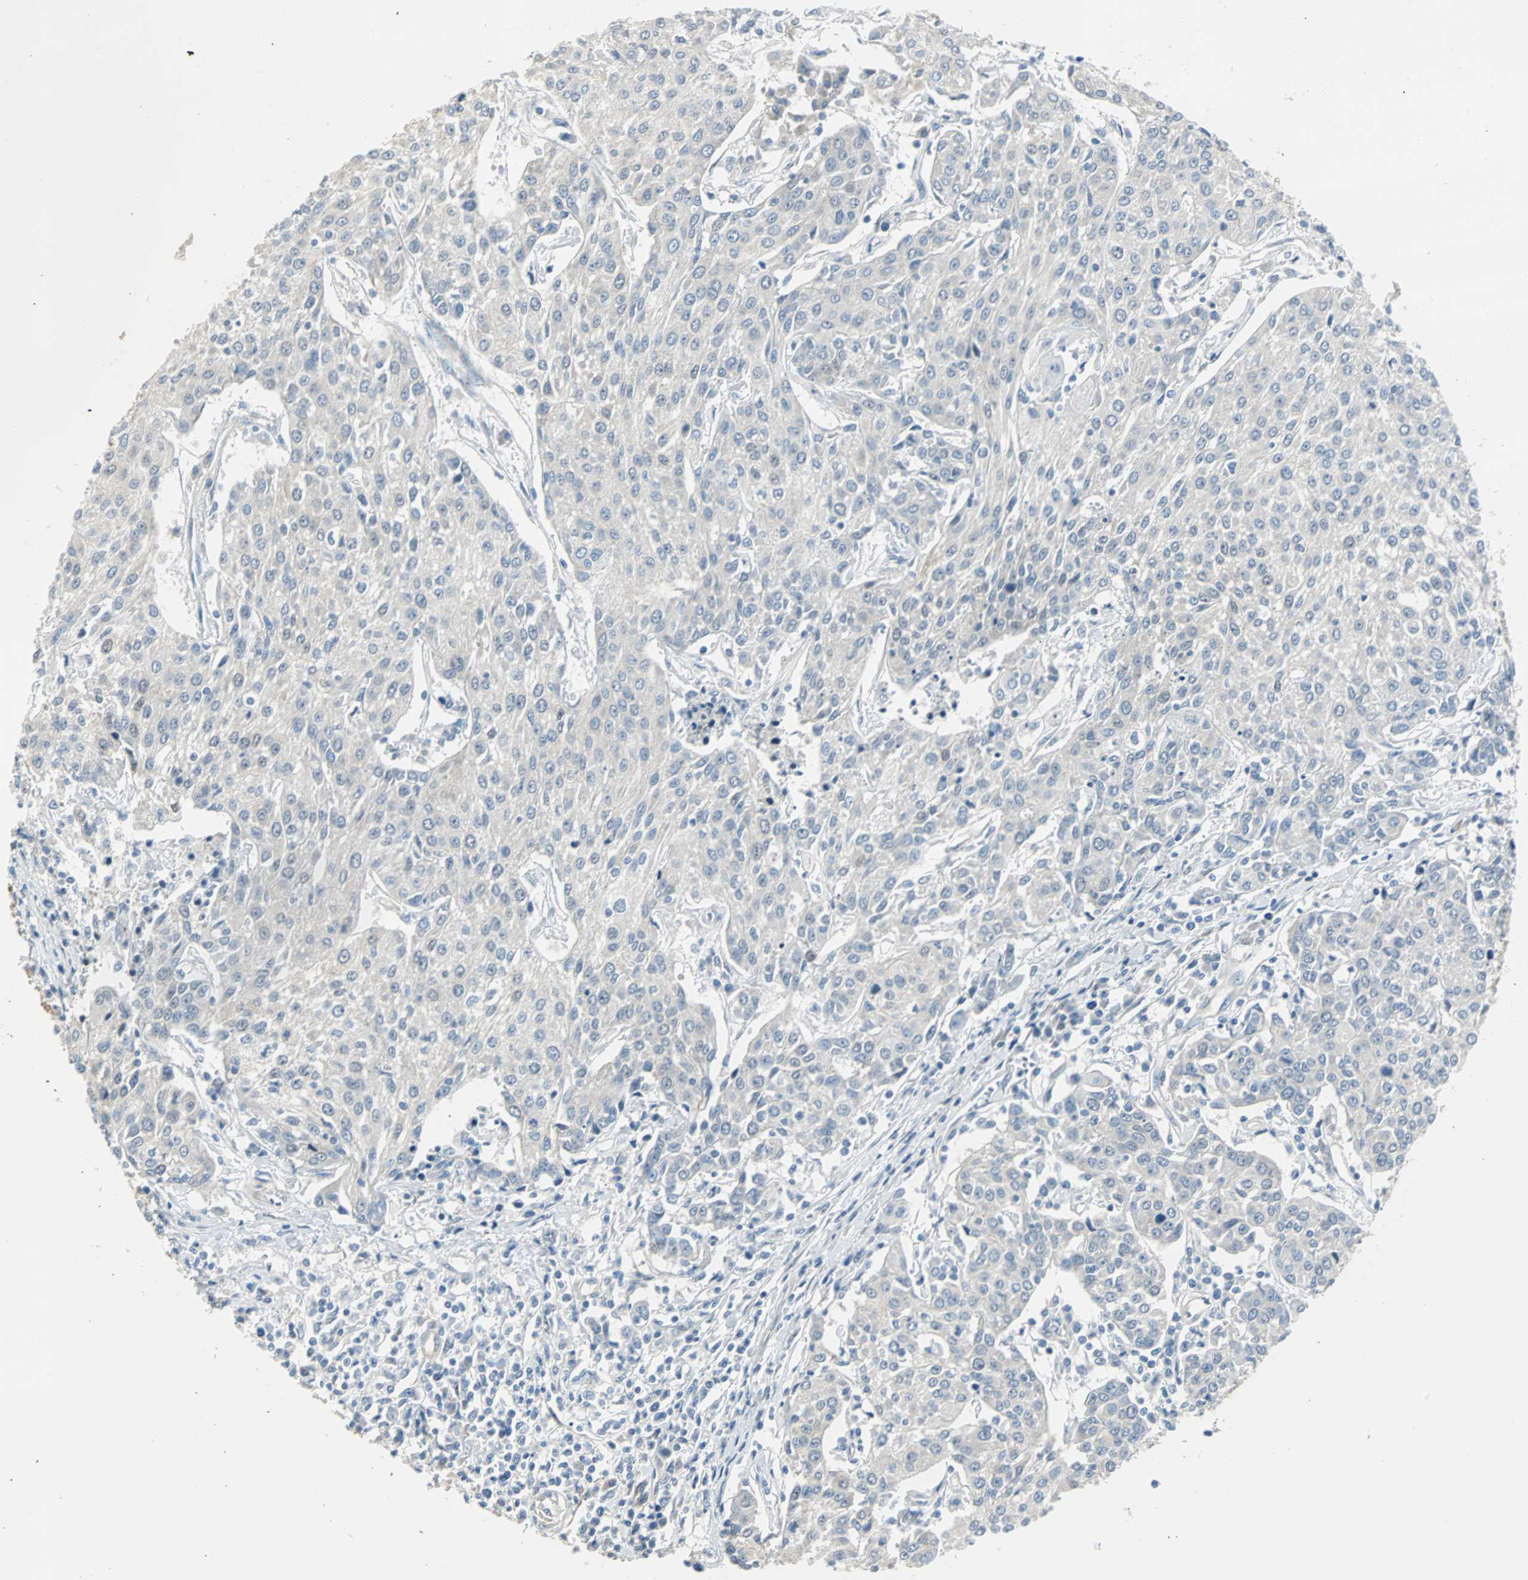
{"staining": {"intensity": "negative", "quantity": "none", "location": "none"}, "tissue": "urothelial cancer", "cell_type": "Tumor cells", "image_type": "cancer", "snomed": [{"axis": "morphology", "description": "Urothelial carcinoma, High grade"}, {"axis": "topography", "description": "Urinary bladder"}], "caption": "IHC photomicrograph of neoplastic tissue: human high-grade urothelial carcinoma stained with DAB exhibits no significant protein positivity in tumor cells.", "gene": "FHL2", "patient": {"sex": "female", "age": 85}}